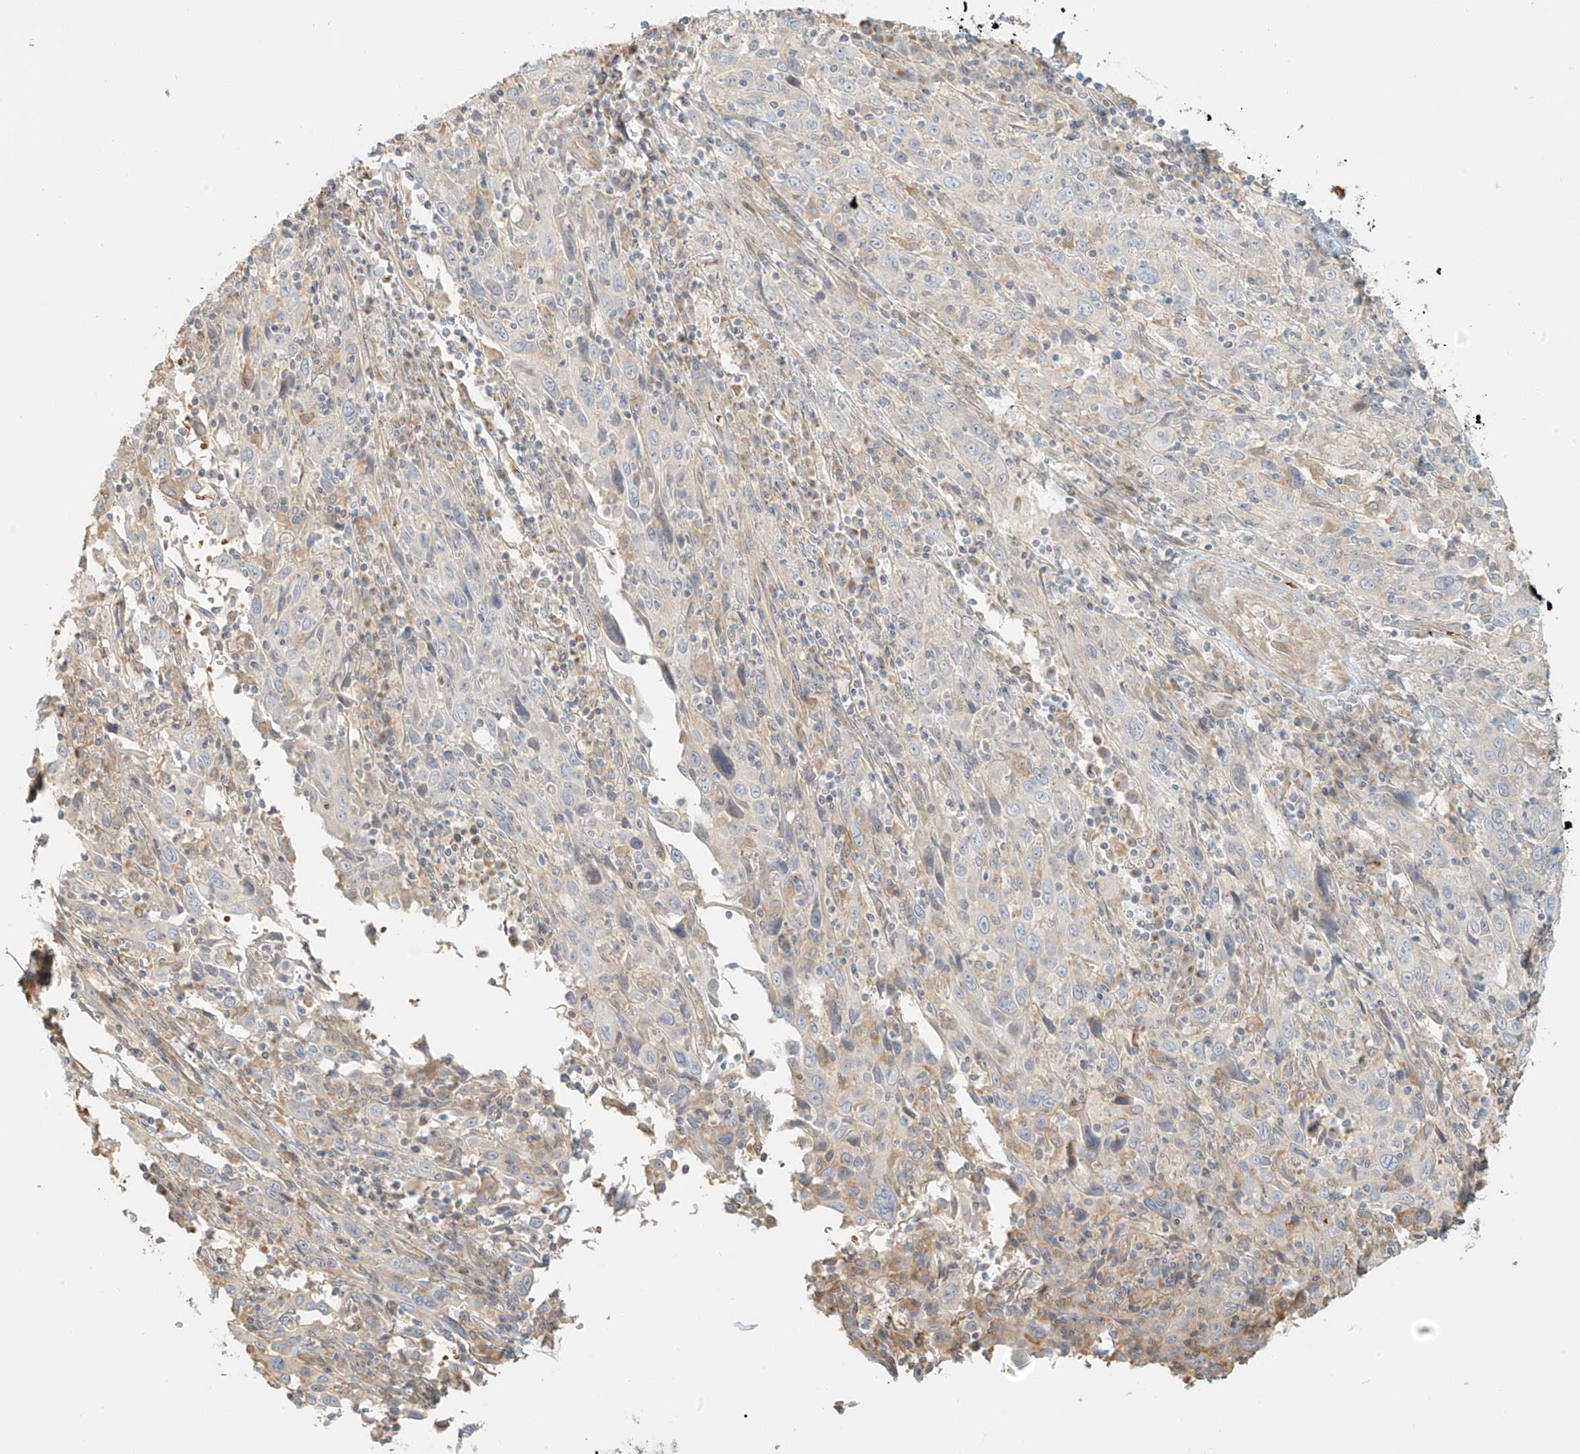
{"staining": {"intensity": "negative", "quantity": "none", "location": "none"}, "tissue": "cervical cancer", "cell_type": "Tumor cells", "image_type": "cancer", "snomed": [{"axis": "morphology", "description": "Squamous cell carcinoma, NOS"}, {"axis": "topography", "description": "Cervix"}], "caption": "This is an immunohistochemistry image of cervical cancer. There is no staining in tumor cells.", "gene": "UPK1B", "patient": {"sex": "female", "age": 46}}